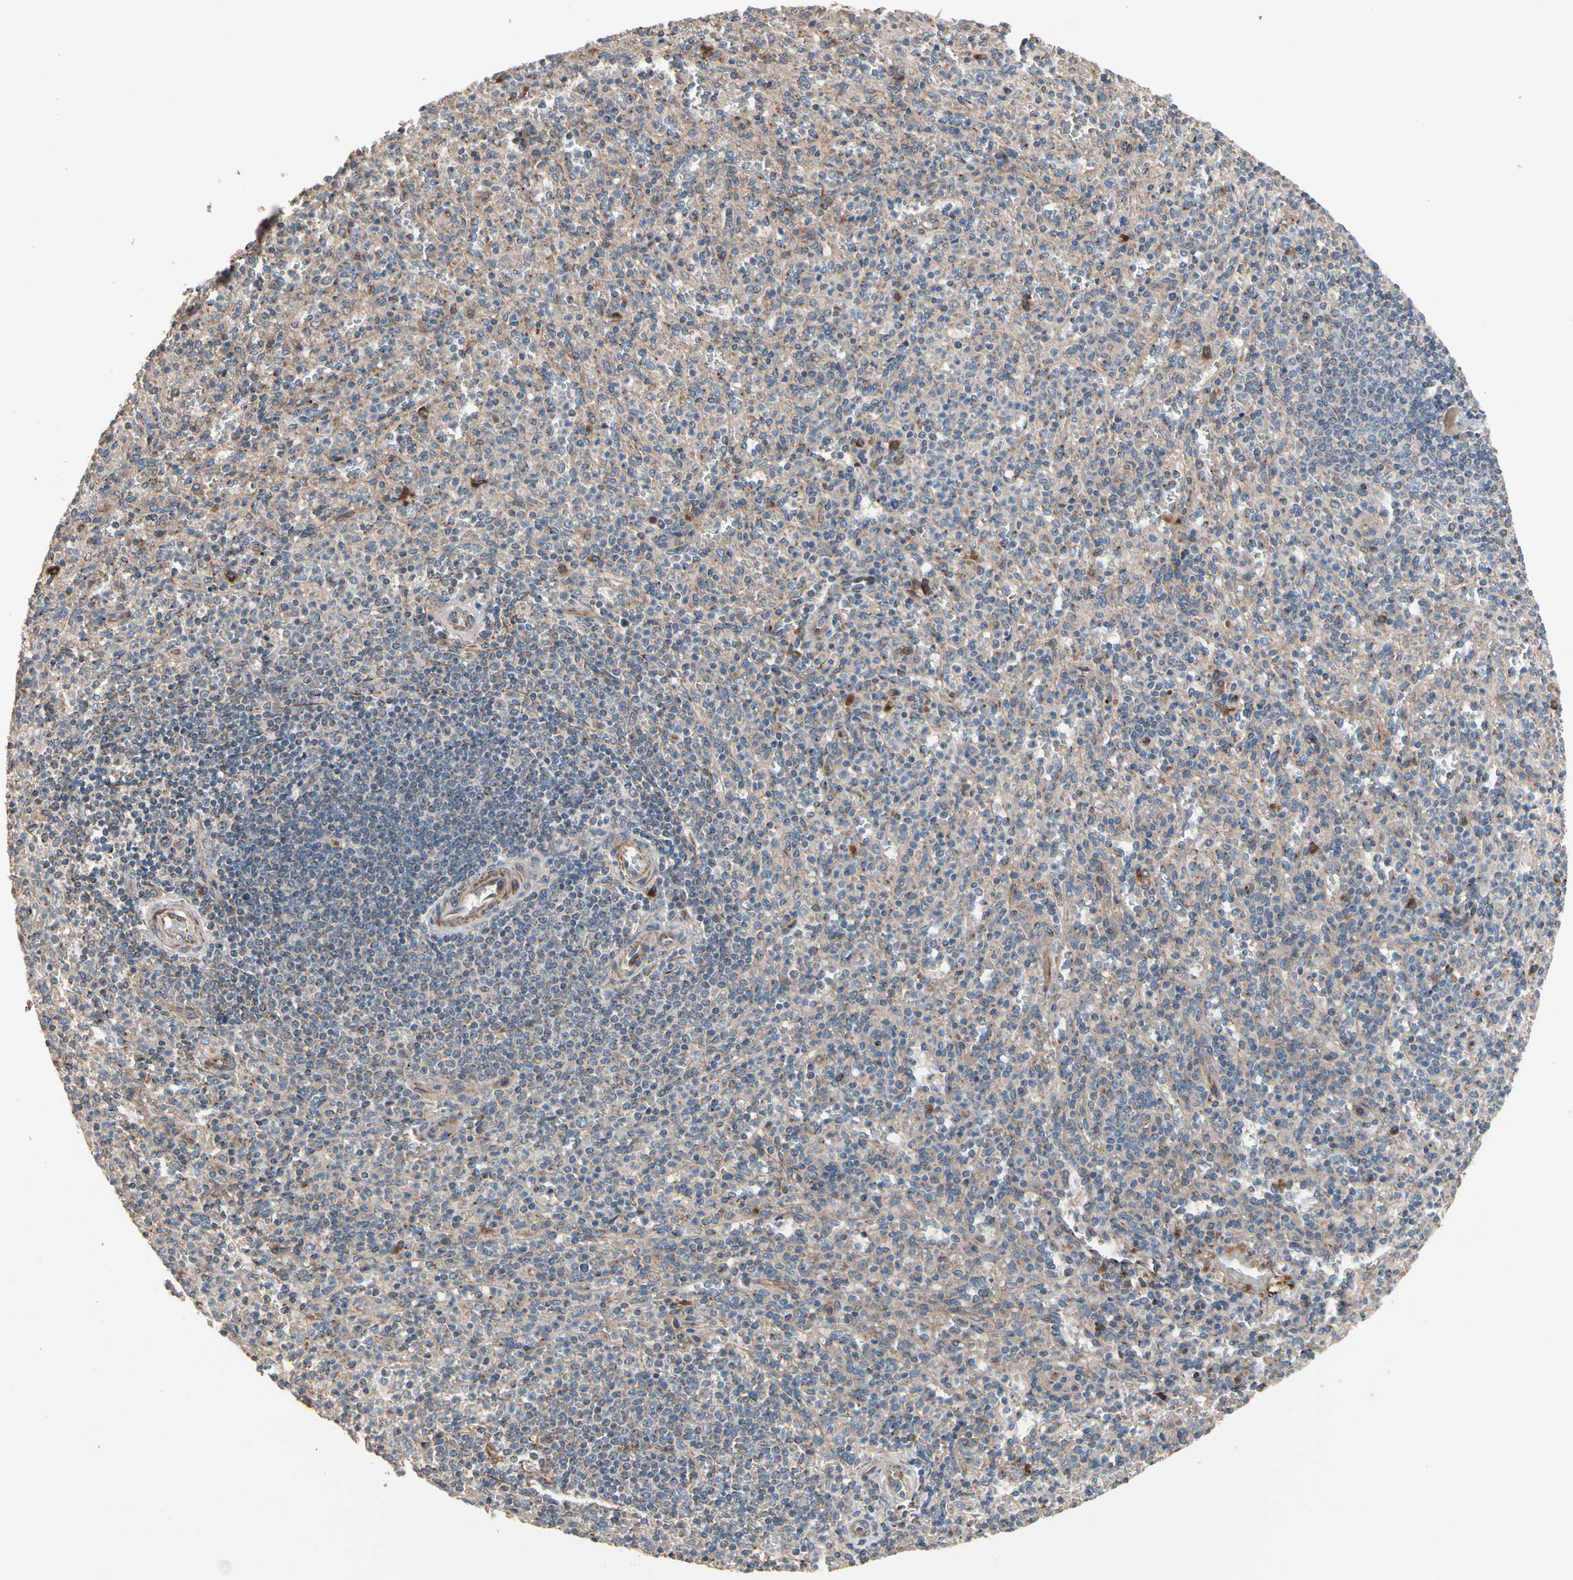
{"staining": {"intensity": "weak", "quantity": "25%-75%", "location": "cytoplasmic/membranous"}, "tissue": "spleen", "cell_type": "Cells in red pulp", "image_type": "normal", "snomed": [{"axis": "morphology", "description": "Normal tissue, NOS"}, {"axis": "topography", "description": "Spleen"}], "caption": "Unremarkable spleen was stained to show a protein in brown. There is low levels of weak cytoplasmic/membranous staining in about 25%-75% of cells in red pulp.", "gene": "GCK", "patient": {"sex": "male", "age": 36}}